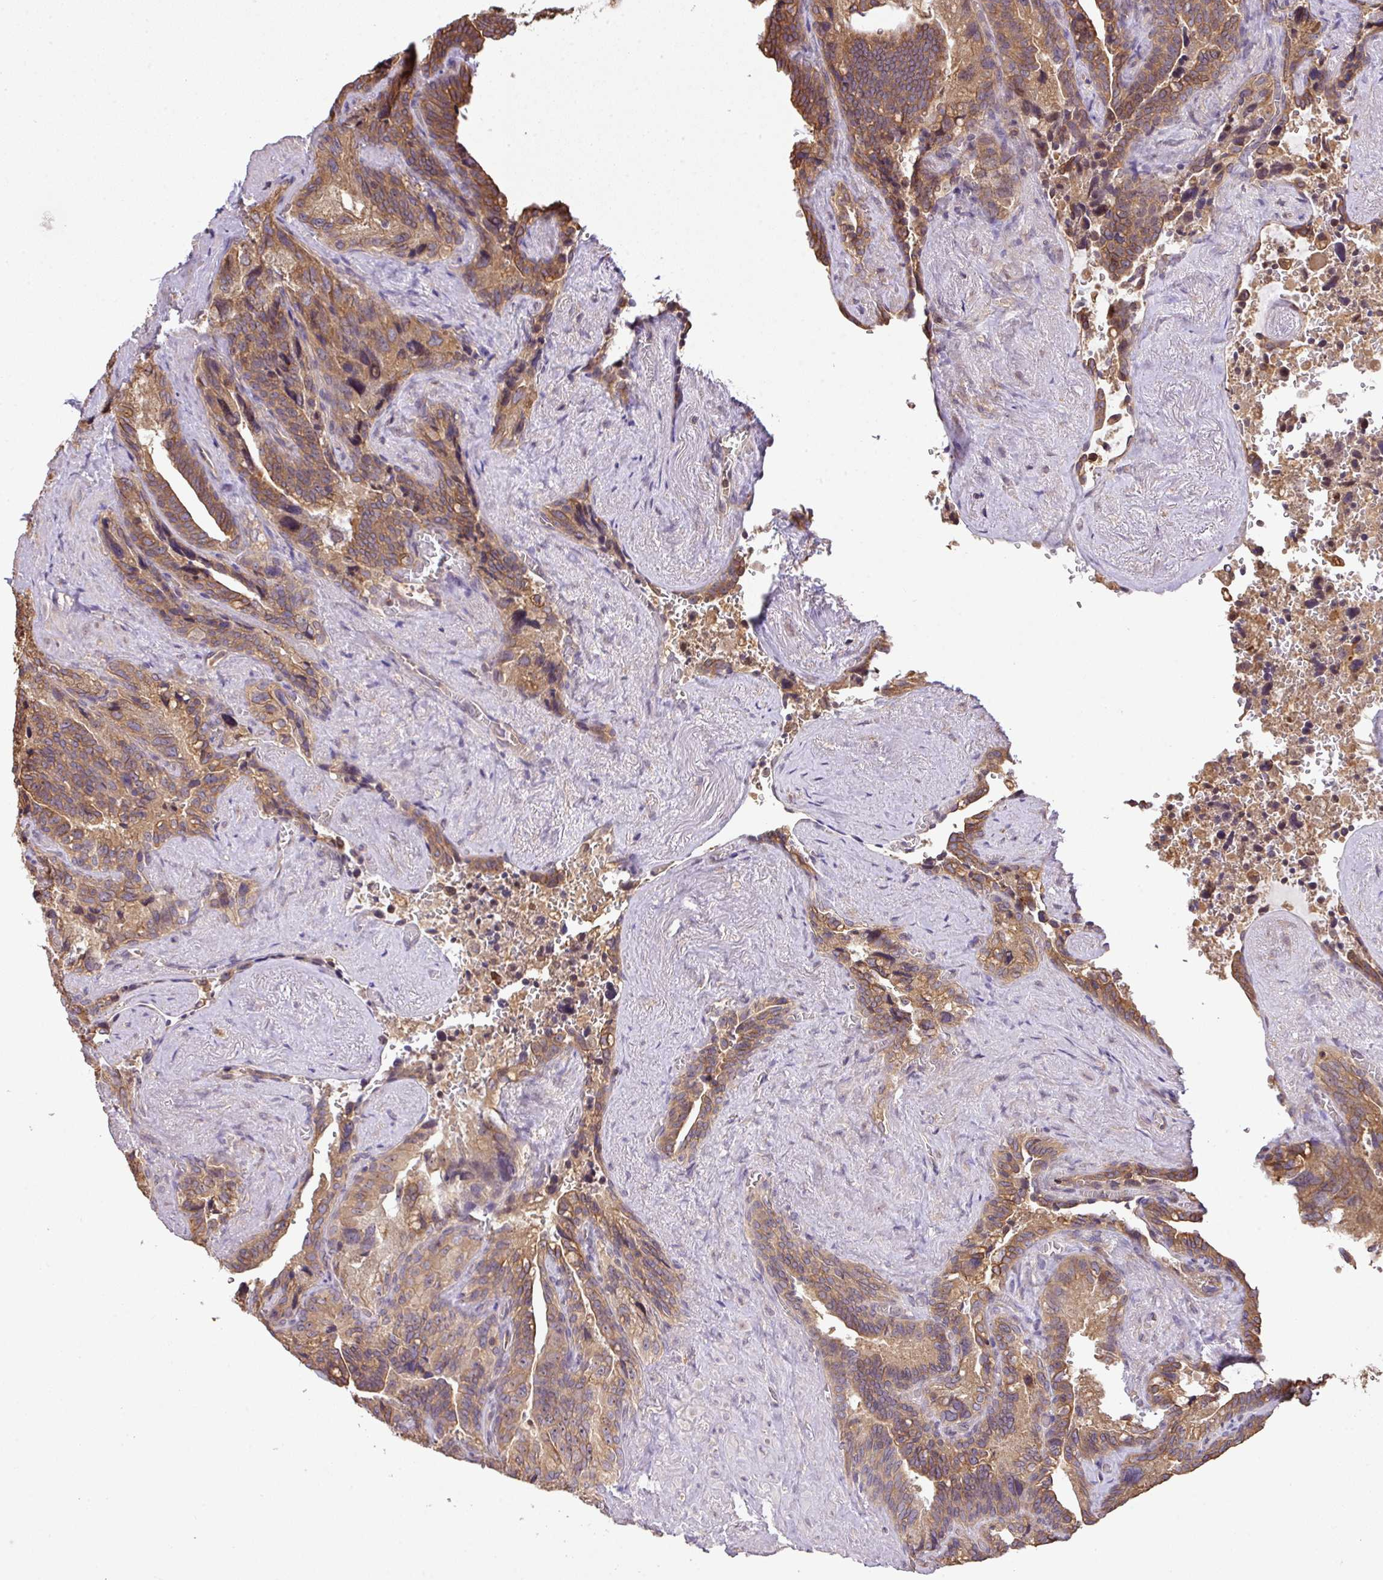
{"staining": {"intensity": "moderate", "quantity": ">75%", "location": "cytoplasmic/membranous"}, "tissue": "seminal vesicle", "cell_type": "Glandular cells", "image_type": "normal", "snomed": [{"axis": "morphology", "description": "Normal tissue, NOS"}, {"axis": "topography", "description": "Seminal veicle"}], "caption": "Seminal vesicle stained with a brown dye reveals moderate cytoplasmic/membranous positive staining in approximately >75% of glandular cells.", "gene": "VENTX", "patient": {"sex": "male", "age": 68}}